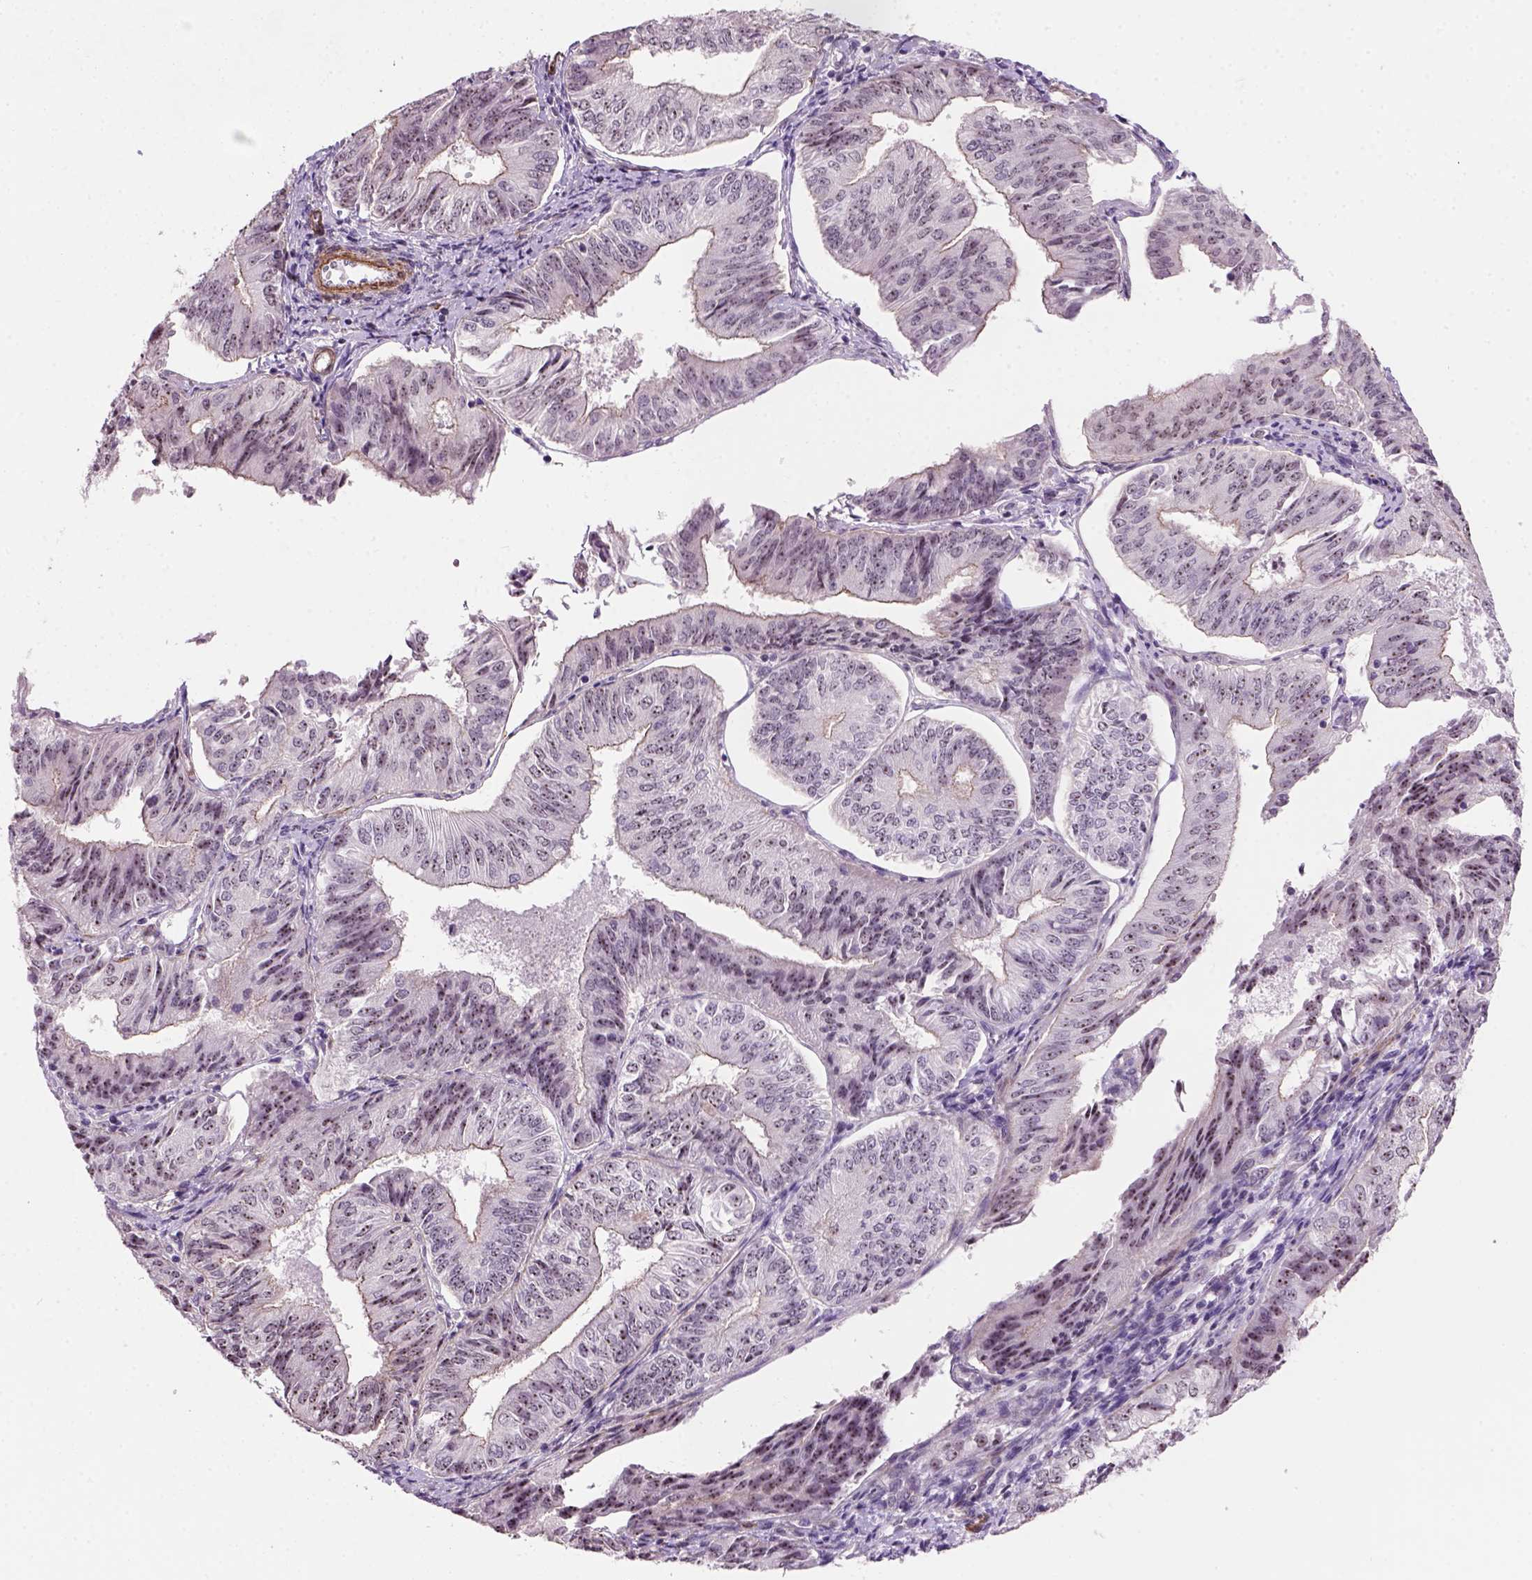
{"staining": {"intensity": "moderate", "quantity": ">75%", "location": "nuclear"}, "tissue": "endometrial cancer", "cell_type": "Tumor cells", "image_type": "cancer", "snomed": [{"axis": "morphology", "description": "Adenocarcinoma, NOS"}, {"axis": "topography", "description": "Endometrium"}], "caption": "DAB immunohistochemical staining of endometrial cancer exhibits moderate nuclear protein positivity in approximately >75% of tumor cells.", "gene": "RRS1", "patient": {"sex": "female", "age": 58}}